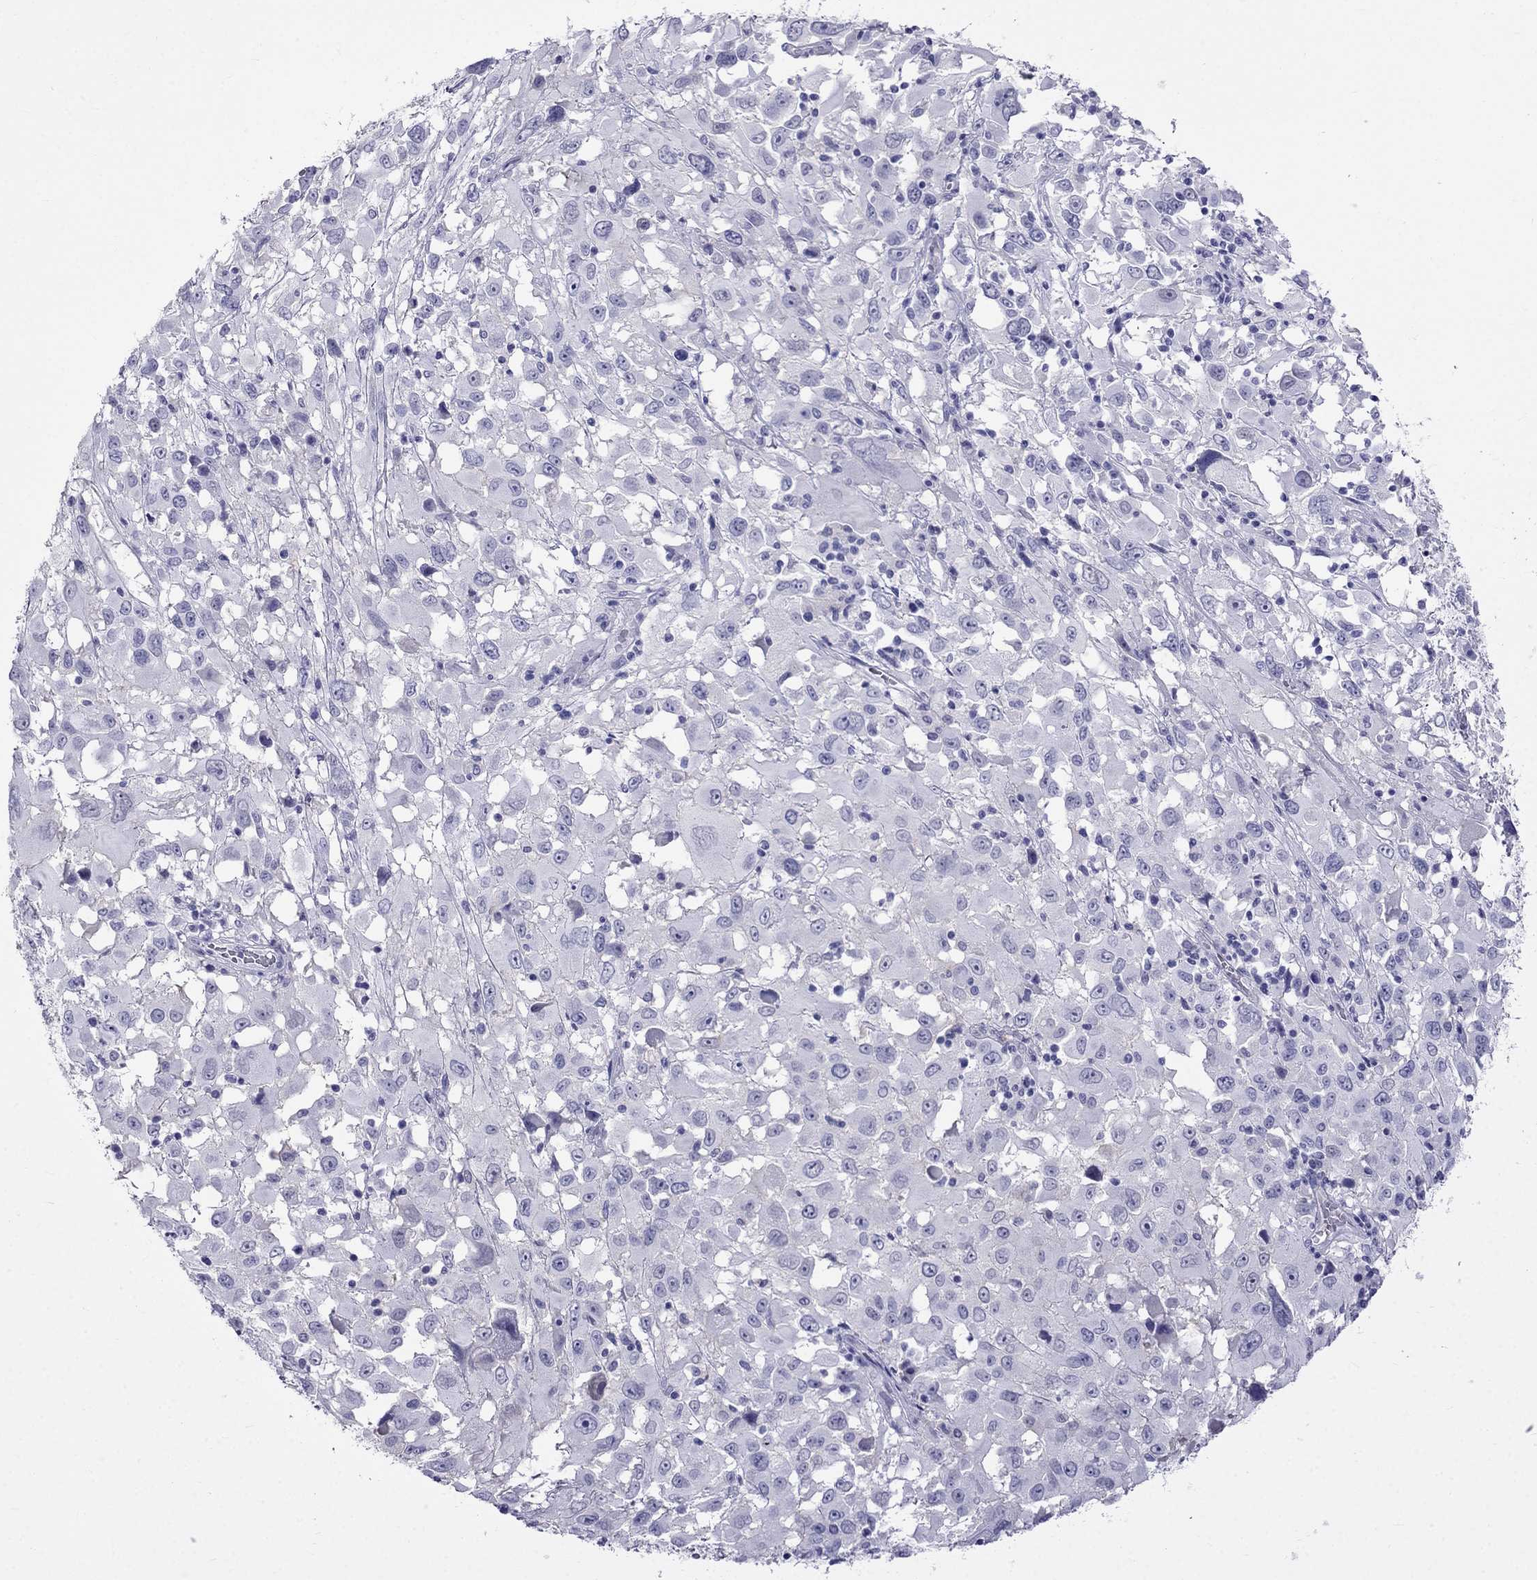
{"staining": {"intensity": "negative", "quantity": "none", "location": "none"}, "tissue": "melanoma", "cell_type": "Tumor cells", "image_type": "cancer", "snomed": [{"axis": "morphology", "description": "Malignant melanoma, Metastatic site"}, {"axis": "topography", "description": "Soft tissue"}], "caption": "An image of malignant melanoma (metastatic site) stained for a protein shows no brown staining in tumor cells.", "gene": "MGP", "patient": {"sex": "male", "age": 50}}